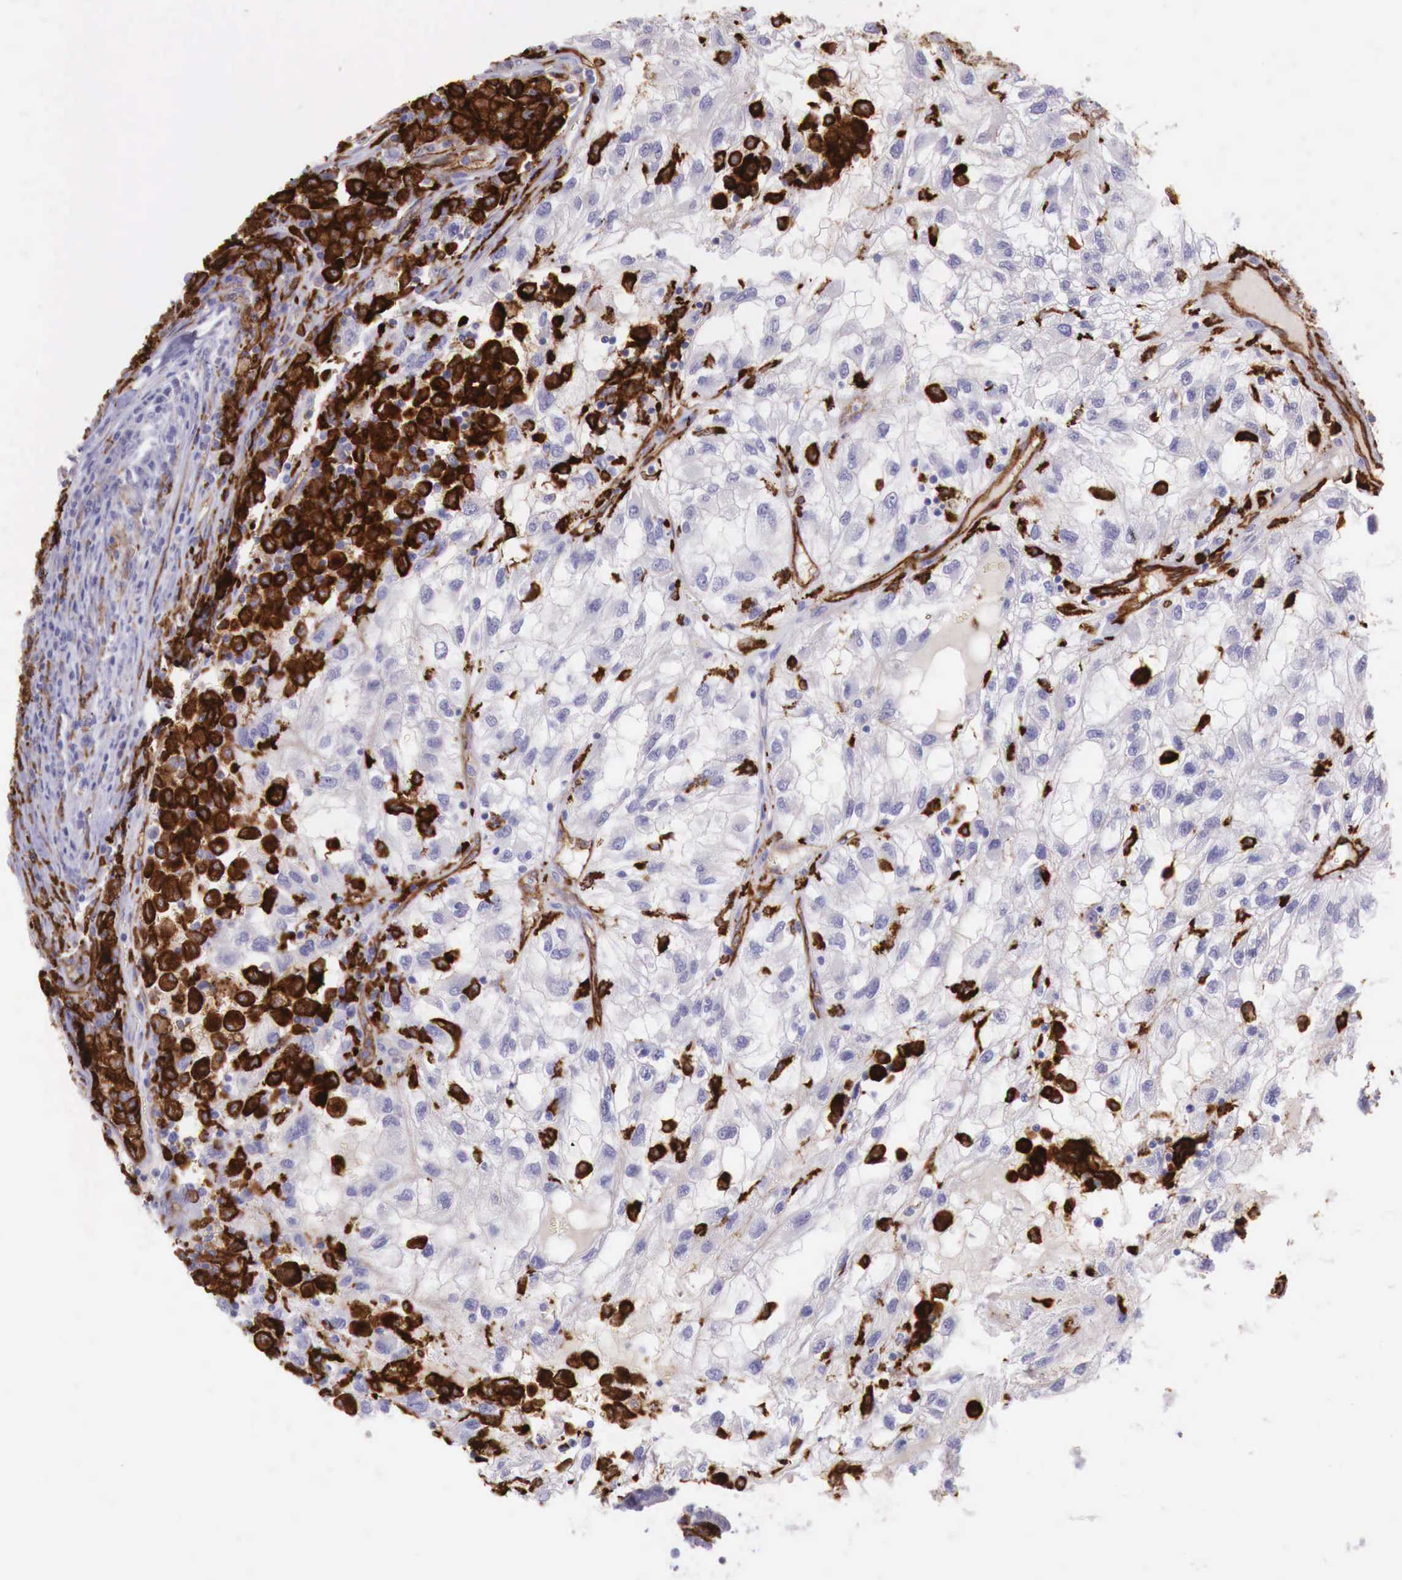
{"staining": {"intensity": "negative", "quantity": "none", "location": "none"}, "tissue": "renal cancer", "cell_type": "Tumor cells", "image_type": "cancer", "snomed": [{"axis": "morphology", "description": "Normal tissue, NOS"}, {"axis": "morphology", "description": "Adenocarcinoma, NOS"}, {"axis": "topography", "description": "Kidney"}], "caption": "The IHC micrograph has no significant staining in tumor cells of adenocarcinoma (renal) tissue.", "gene": "MSR1", "patient": {"sex": "male", "age": 71}}